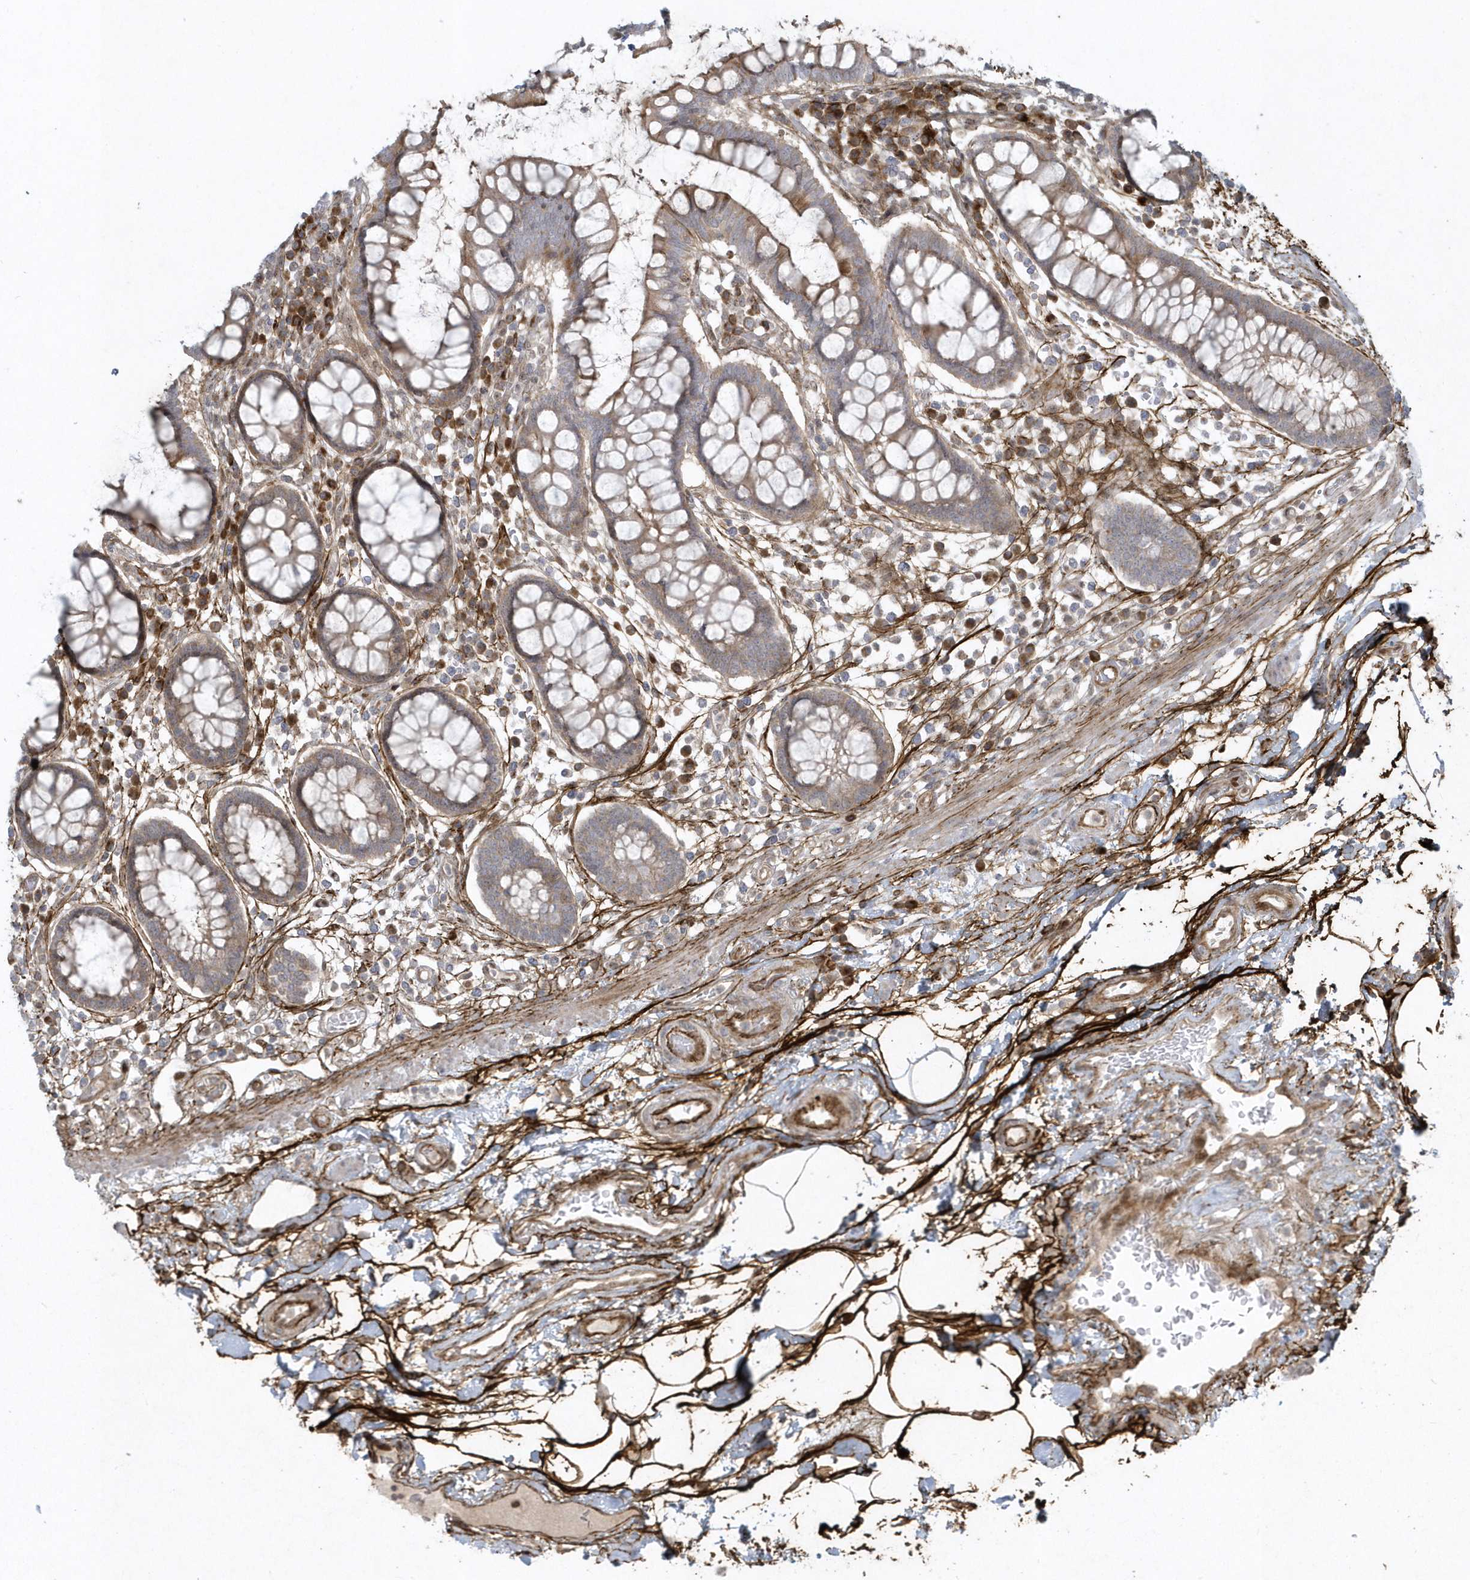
{"staining": {"intensity": "strong", "quantity": ">75%", "location": "cytoplasmic/membranous"}, "tissue": "colon", "cell_type": "Endothelial cells", "image_type": "normal", "snomed": [{"axis": "morphology", "description": "Normal tissue, NOS"}, {"axis": "topography", "description": "Colon"}], "caption": "The immunohistochemical stain labels strong cytoplasmic/membranous positivity in endothelial cells of benign colon. The staining was performed using DAB to visualize the protein expression in brown, while the nuclei were stained in blue with hematoxylin (Magnification: 20x).", "gene": "MASP2", "patient": {"sex": "female", "age": 79}}